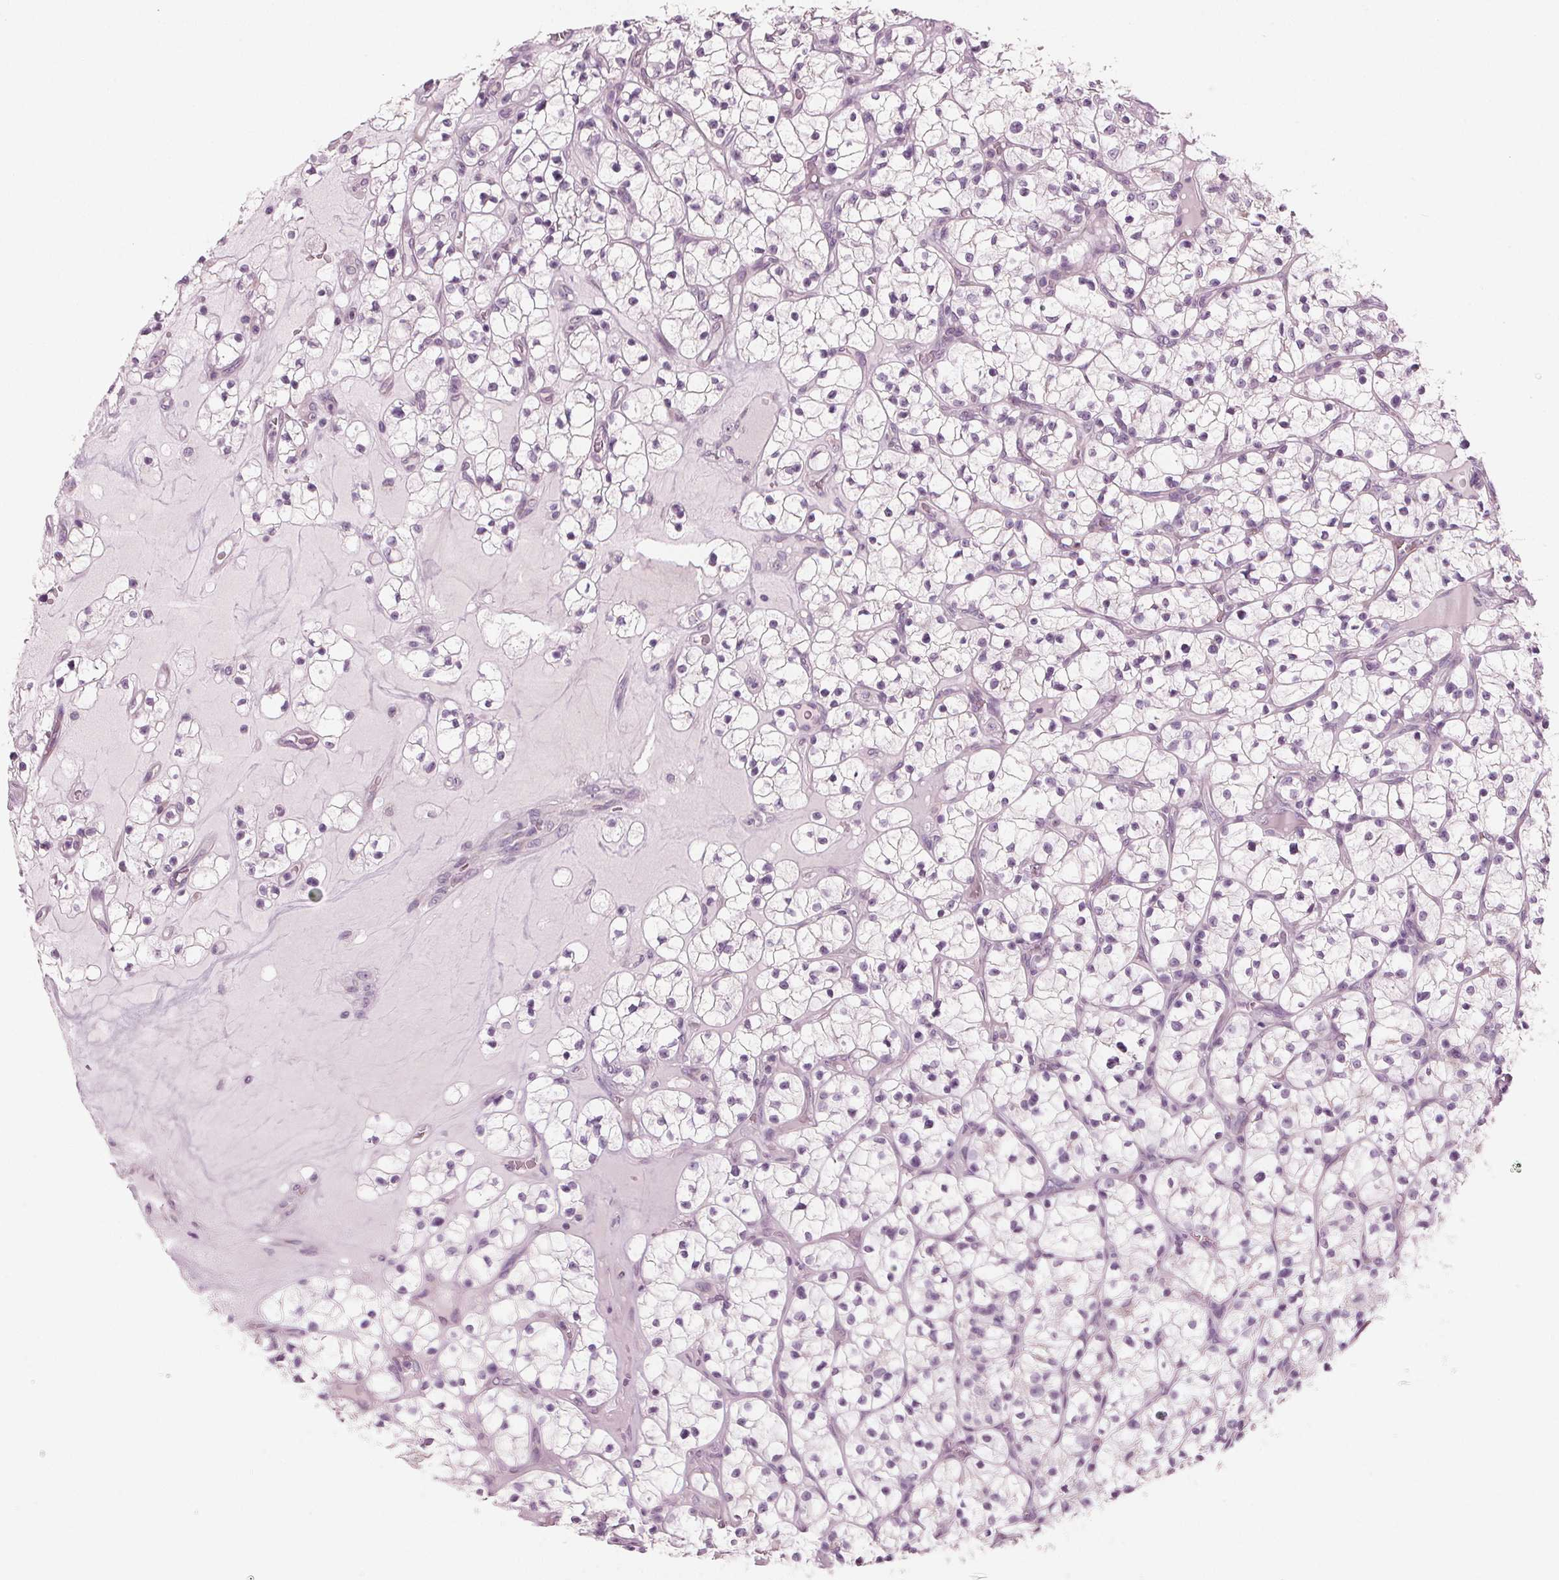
{"staining": {"intensity": "negative", "quantity": "none", "location": "none"}, "tissue": "renal cancer", "cell_type": "Tumor cells", "image_type": "cancer", "snomed": [{"axis": "morphology", "description": "Adenocarcinoma, NOS"}, {"axis": "topography", "description": "Kidney"}], "caption": "Immunohistochemical staining of human renal cancer displays no significant positivity in tumor cells. (Brightfield microscopy of DAB (3,3'-diaminobenzidine) IHC at high magnification).", "gene": "PRAP1", "patient": {"sex": "female", "age": 64}}